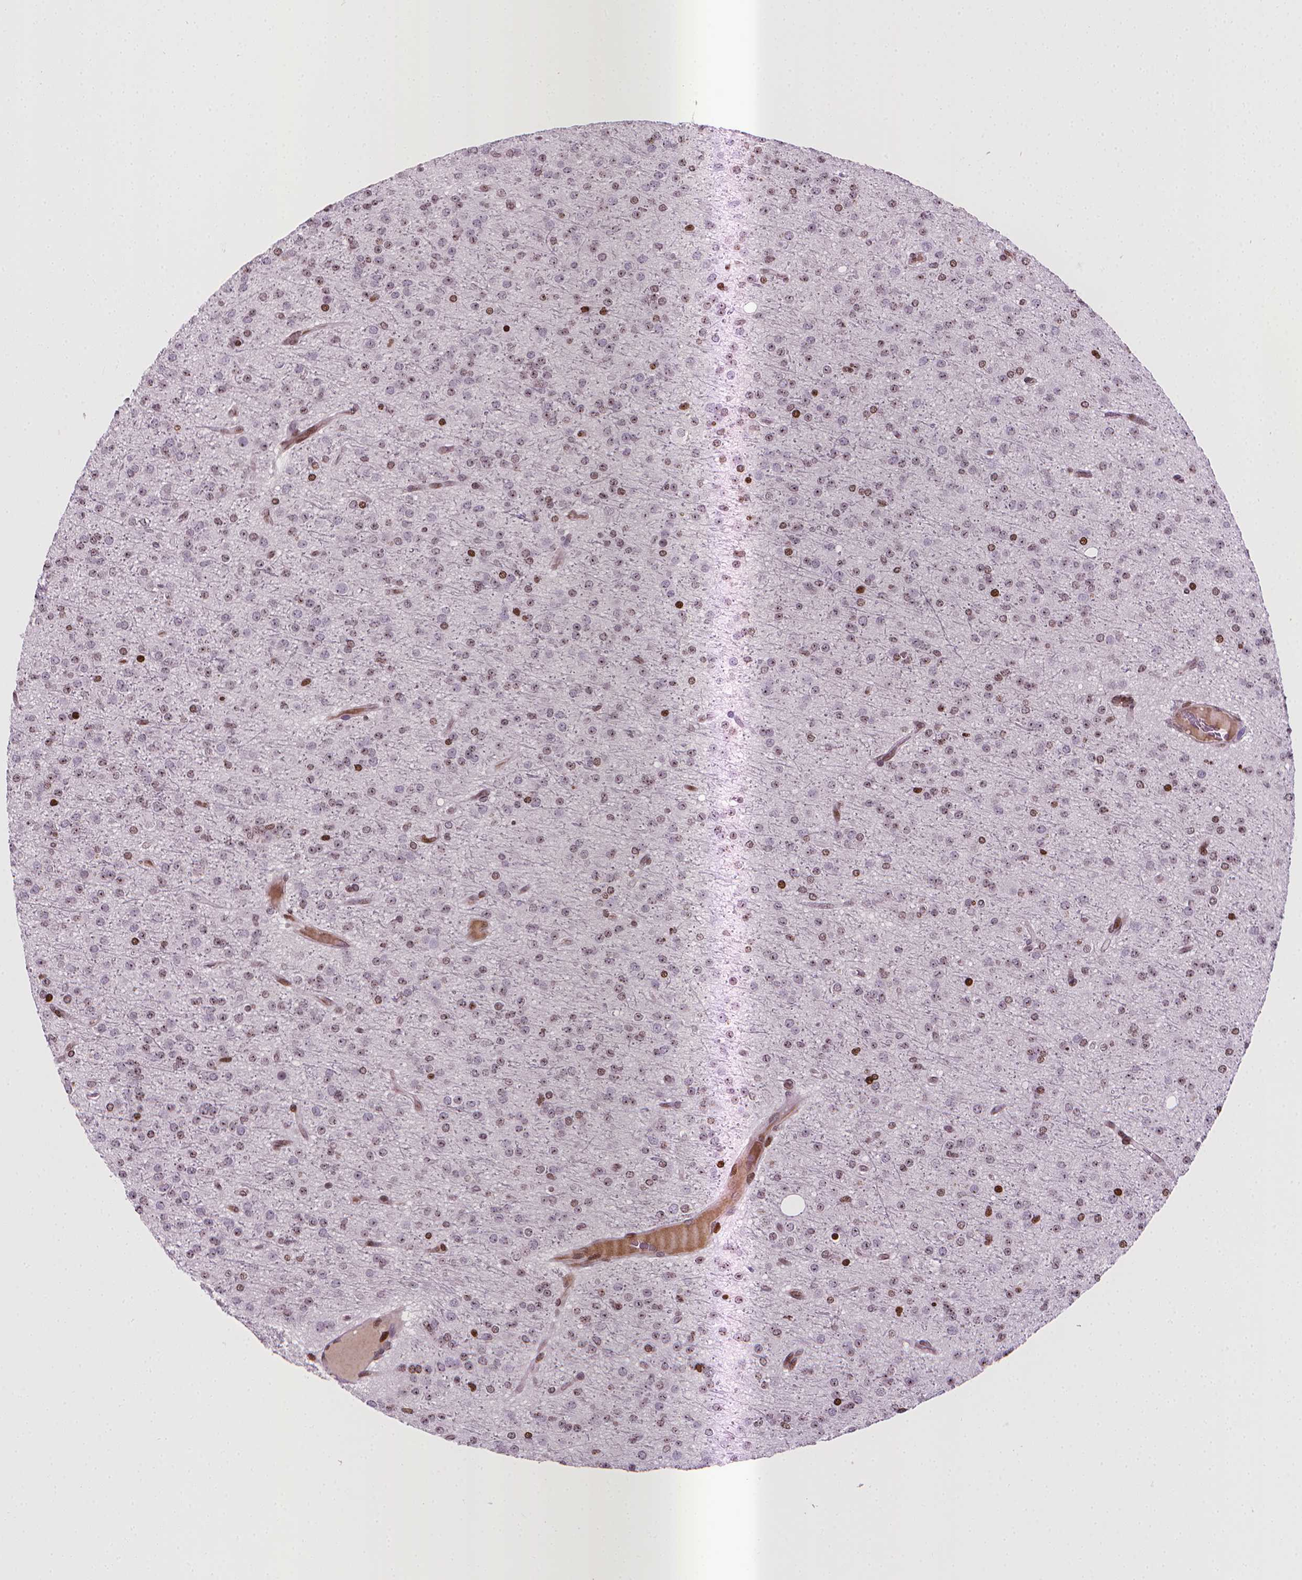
{"staining": {"intensity": "moderate", "quantity": "25%-75%", "location": "nuclear"}, "tissue": "glioma", "cell_type": "Tumor cells", "image_type": "cancer", "snomed": [{"axis": "morphology", "description": "Glioma, malignant, Low grade"}, {"axis": "topography", "description": "Brain"}], "caption": "Brown immunohistochemical staining in human malignant low-grade glioma exhibits moderate nuclear staining in about 25%-75% of tumor cells. The staining was performed using DAB, with brown indicating positive protein expression. Nuclei are stained blue with hematoxylin.", "gene": "PIP4K2A", "patient": {"sex": "male", "age": 27}}